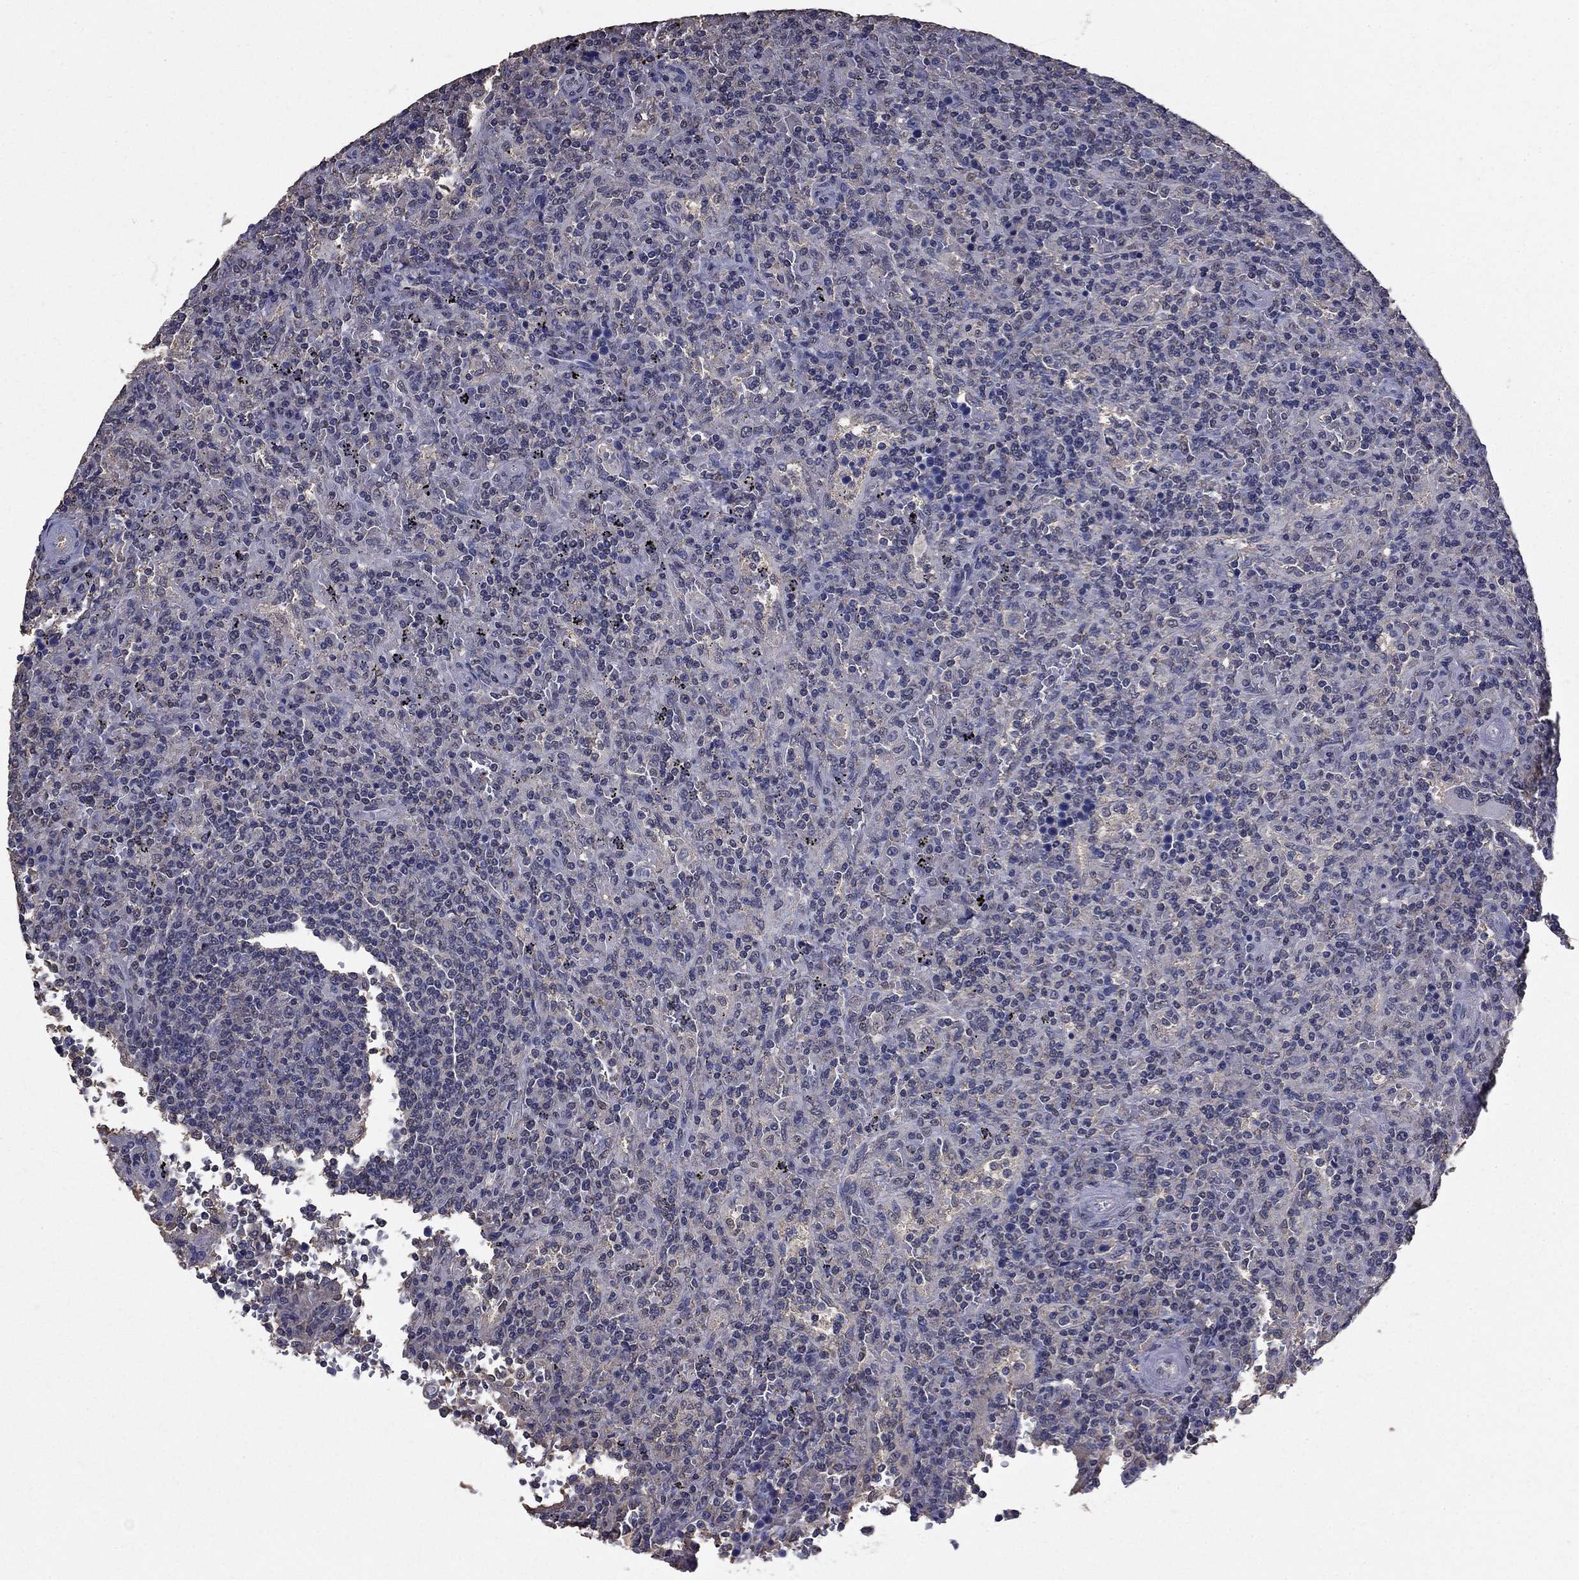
{"staining": {"intensity": "negative", "quantity": "none", "location": "none"}, "tissue": "lymphoma", "cell_type": "Tumor cells", "image_type": "cancer", "snomed": [{"axis": "morphology", "description": "Malignant lymphoma, non-Hodgkin's type, Low grade"}, {"axis": "topography", "description": "Spleen"}], "caption": "Image shows no significant protein positivity in tumor cells of low-grade malignant lymphoma, non-Hodgkin's type.", "gene": "MFAP3L", "patient": {"sex": "male", "age": 62}}